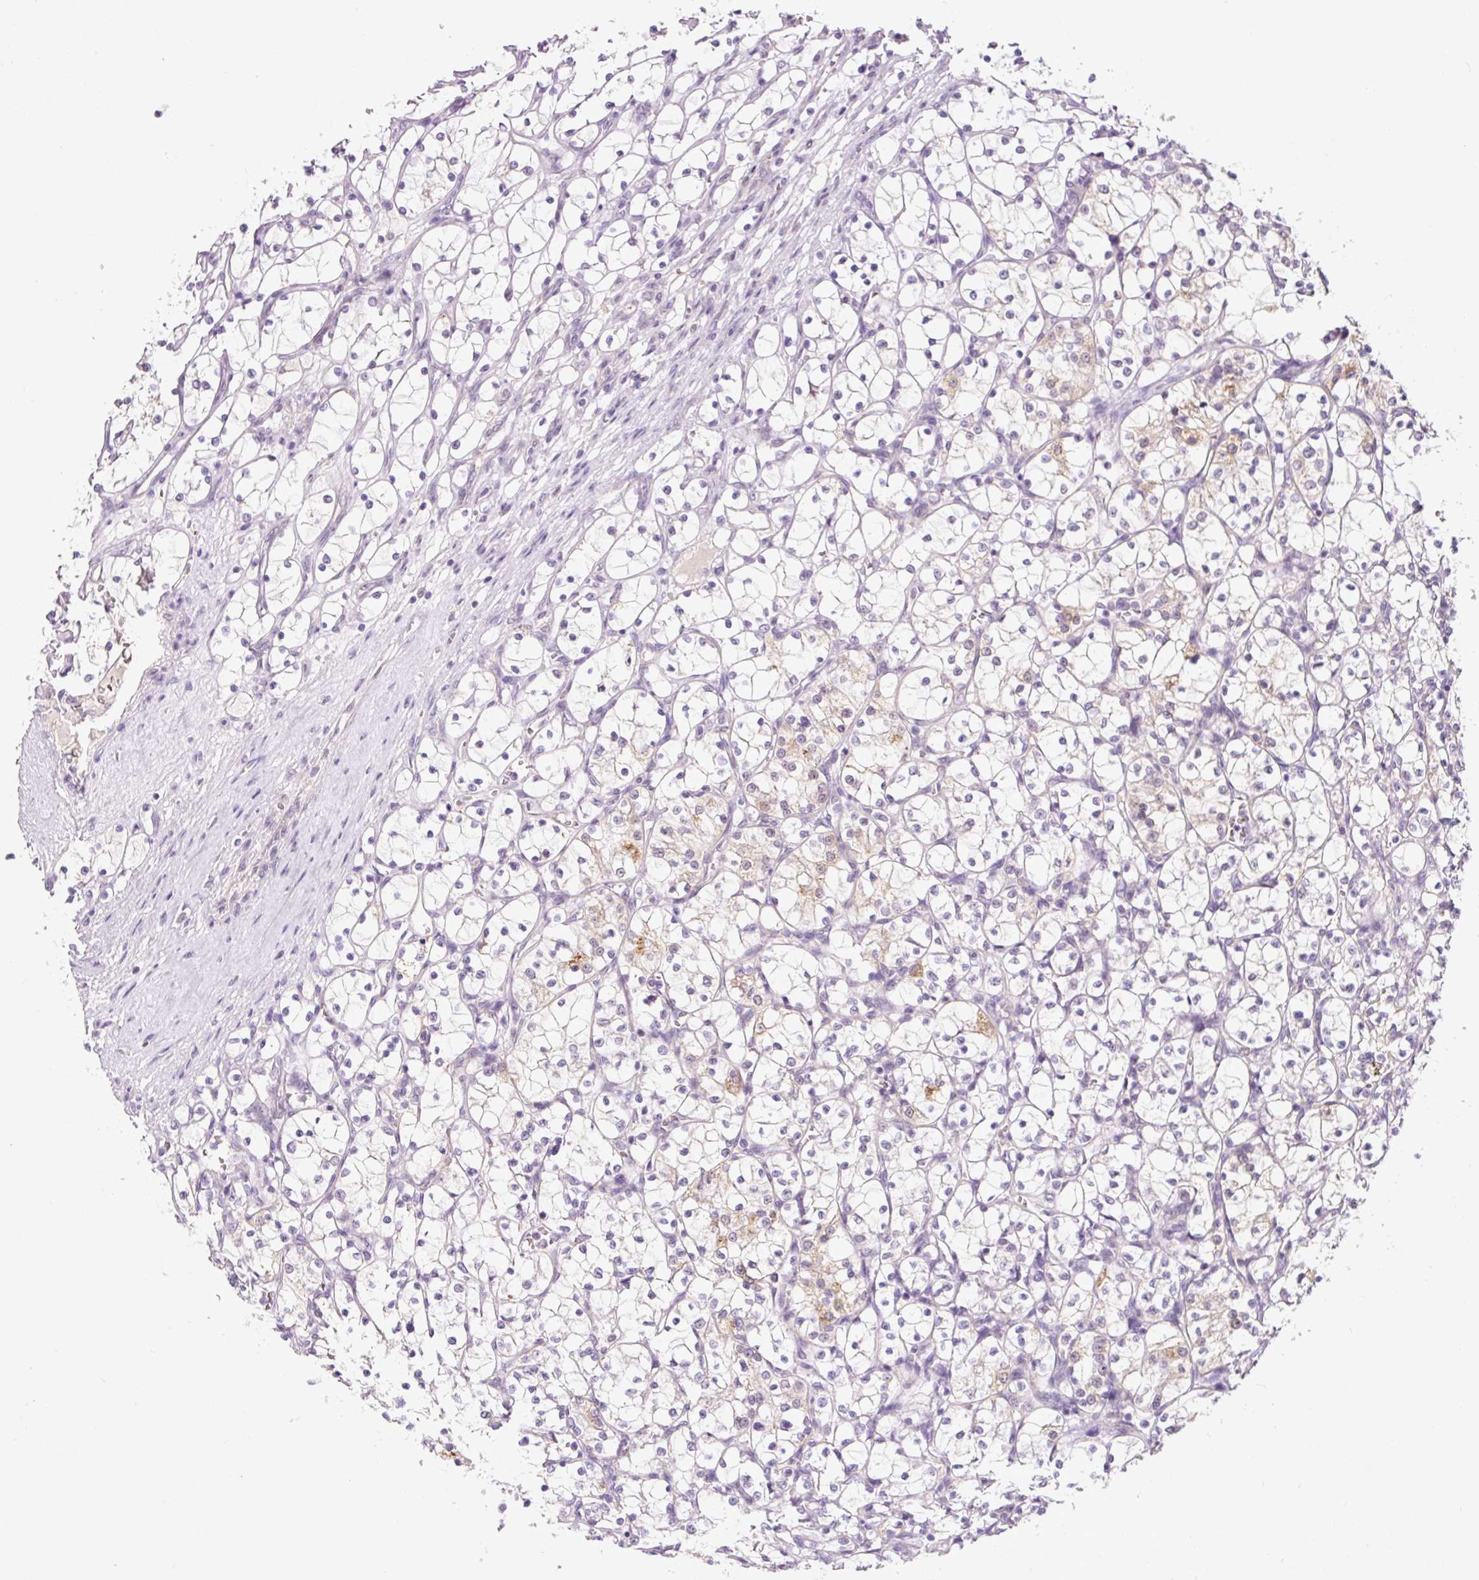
{"staining": {"intensity": "negative", "quantity": "none", "location": "none"}, "tissue": "renal cancer", "cell_type": "Tumor cells", "image_type": "cancer", "snomed": [{"axis": "morphology", "description": "Adenocarcinoma, NOS"}, {"axis": "topography", "description": "Kidney"}], "caption": "High power microscopy image of an immunohistochemistry histopathology image of renal cancer, revealing no significant positivity in tumor cells. (Stains: DAB IHC with hematoxylin counter stain, Microscopy: brightfield microscopy at high magnification).", "gene": "PCK2", "patient": {"sex": "female", "age": 69}}